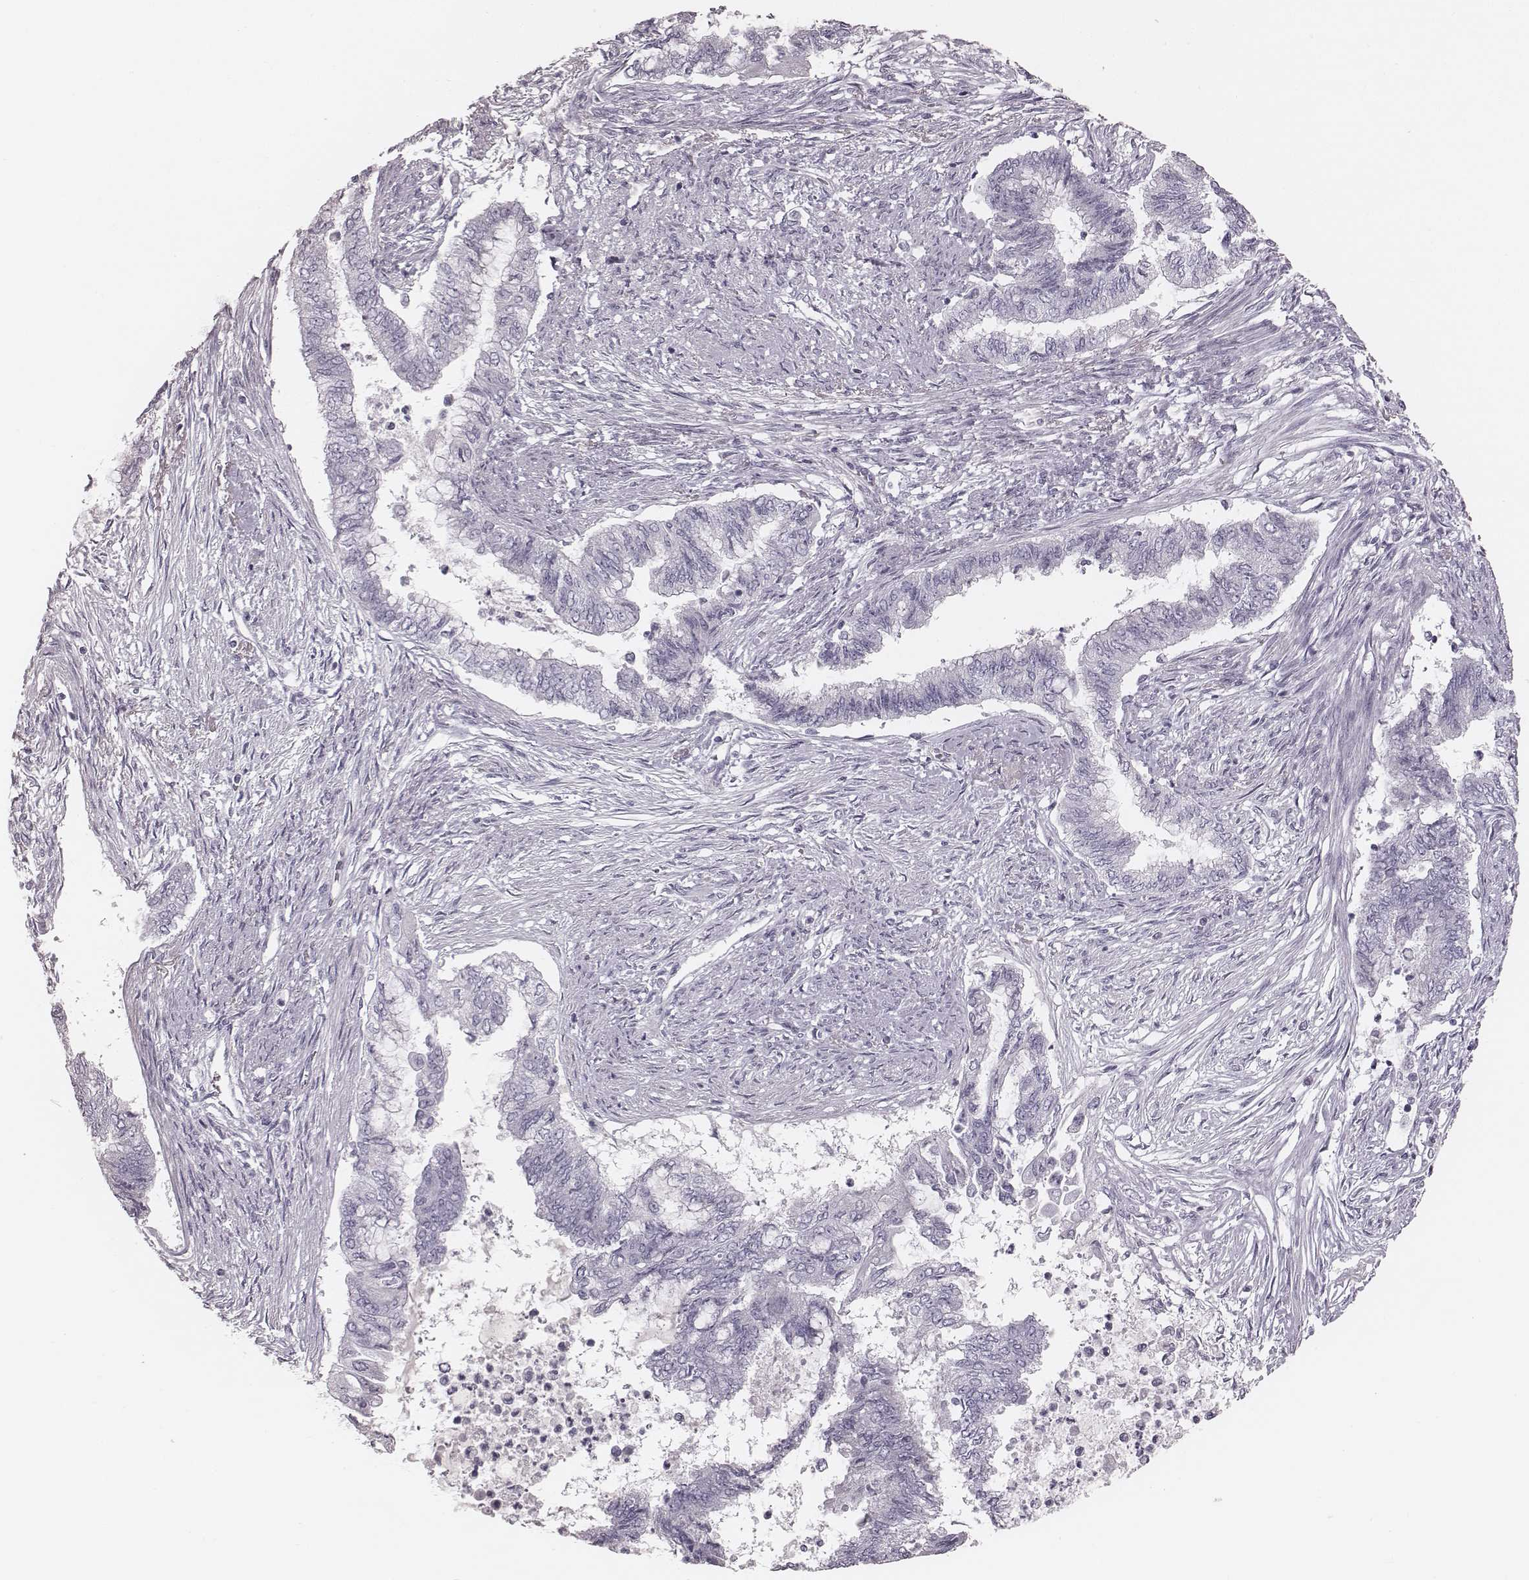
{"staining": {"intensity": "negative", "quantity": "none", "location": "none"}, "tissue": "endometrial cancer", "cell_type": "Tumor cells", "image_type": "cancer", "snomed": [{"axis": "morphology", "description": "Adenocarcinoma, NOS"}, {"axis": "topography", "description": "Endometrium"}], "caption": "Micrograph shows no protein staining in tumor cells of endometrial cancer (adenocarcinoma) tissue.", "gene": "S100Z", "patient": {"sex": "female", "age": 65}}